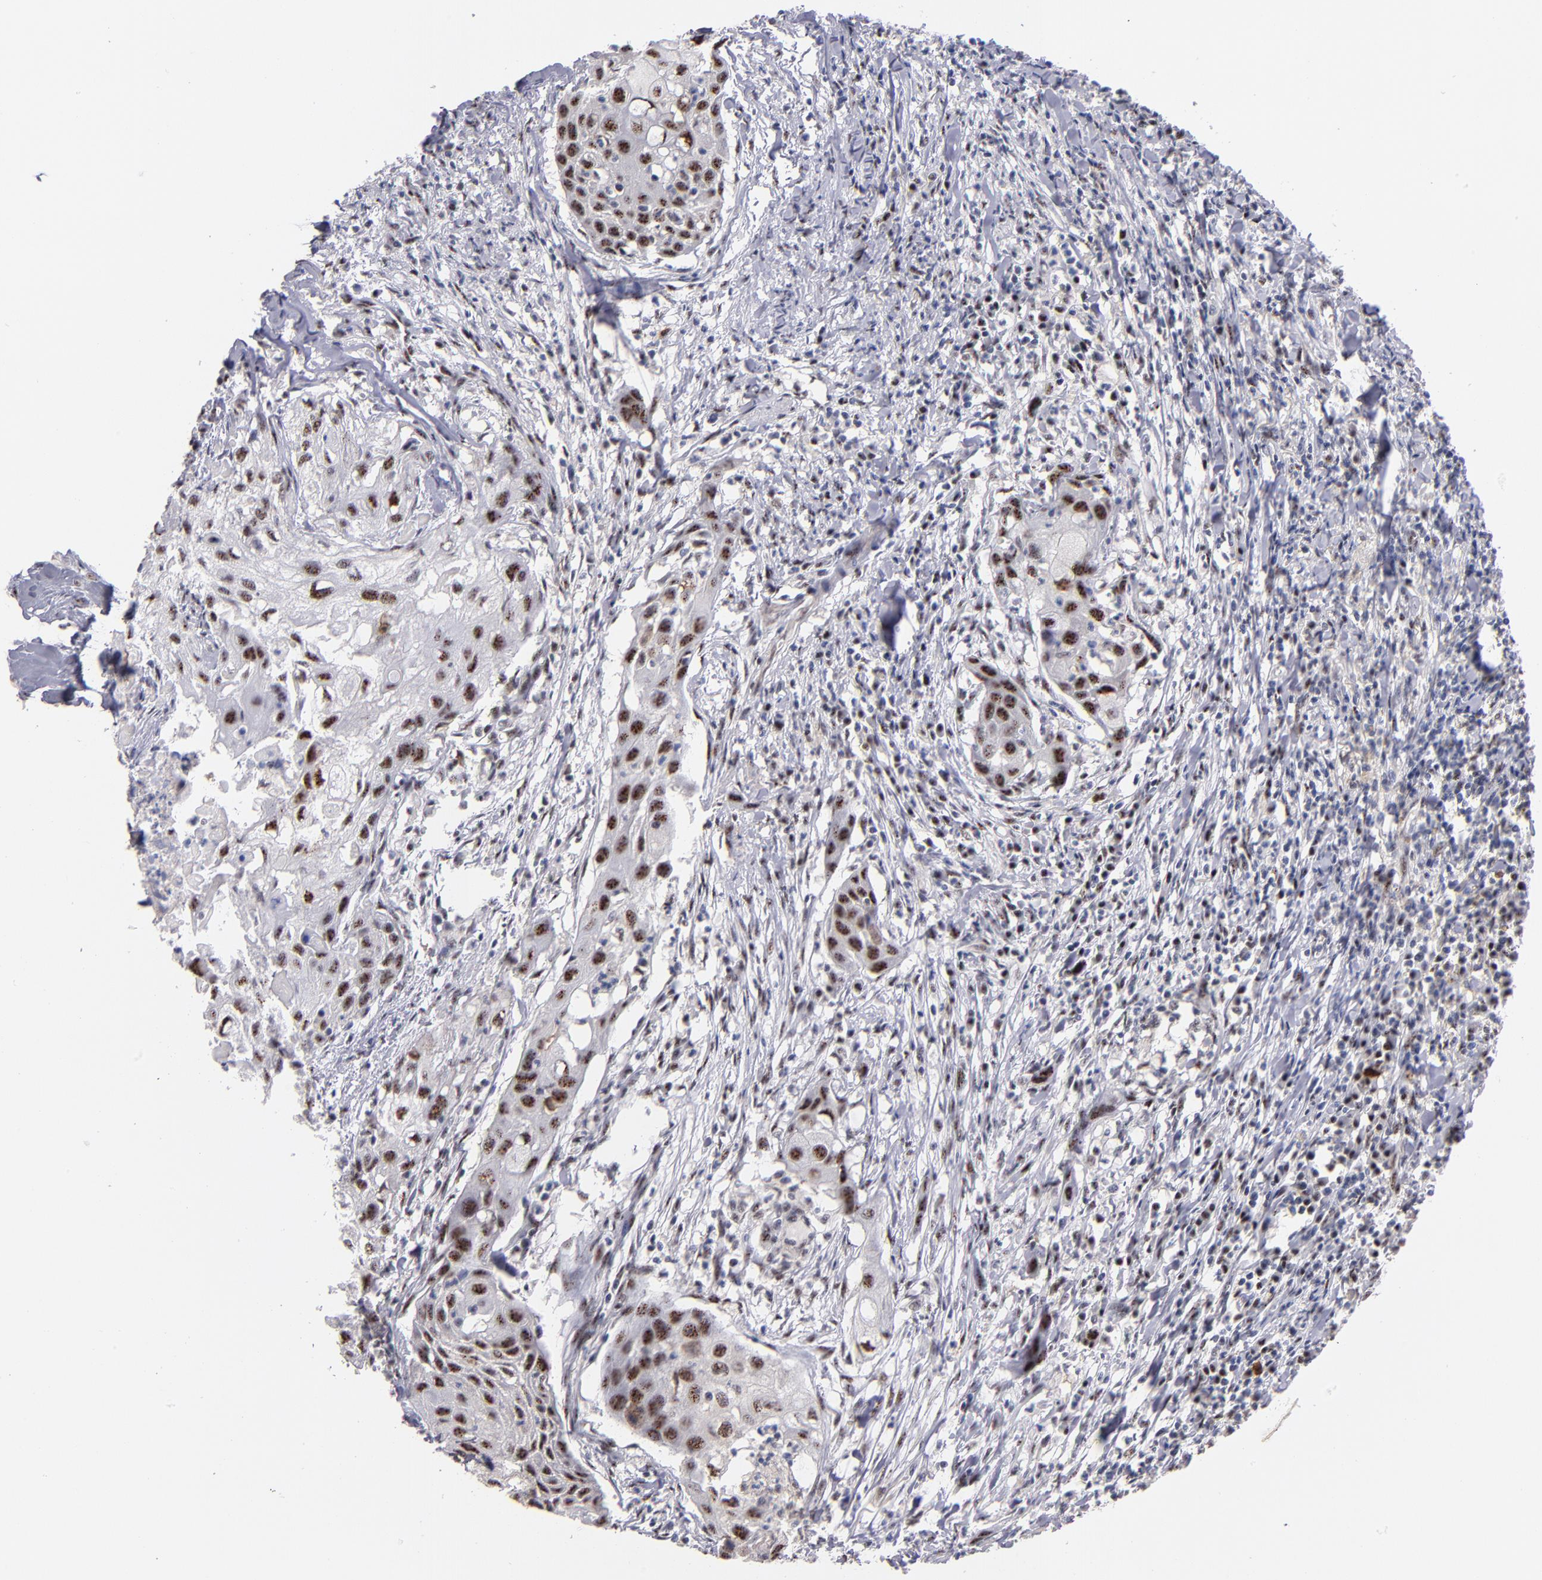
{"staining": {"intensity": "moderate", "quantity": "25%-75%", "location": "nuclear"}, "tissue": "head and neck cancer", "cell_type": "Tumor cells", "image_type": "cancer", "snomed": [{"axis": "morphology", "description": "Squamous cell carcinoma, NOS"}, {"axis": "topography", "description": "Head-Neck"}], "caption": "There is medium levels of moderate nuclear staining in tumor cells of head and neck squamous cell carcinoma, as demonstrated by immunohistochemical staining (brown color).", "gene": "RAF1", "patient": {"sex": "male", "age": 64}}